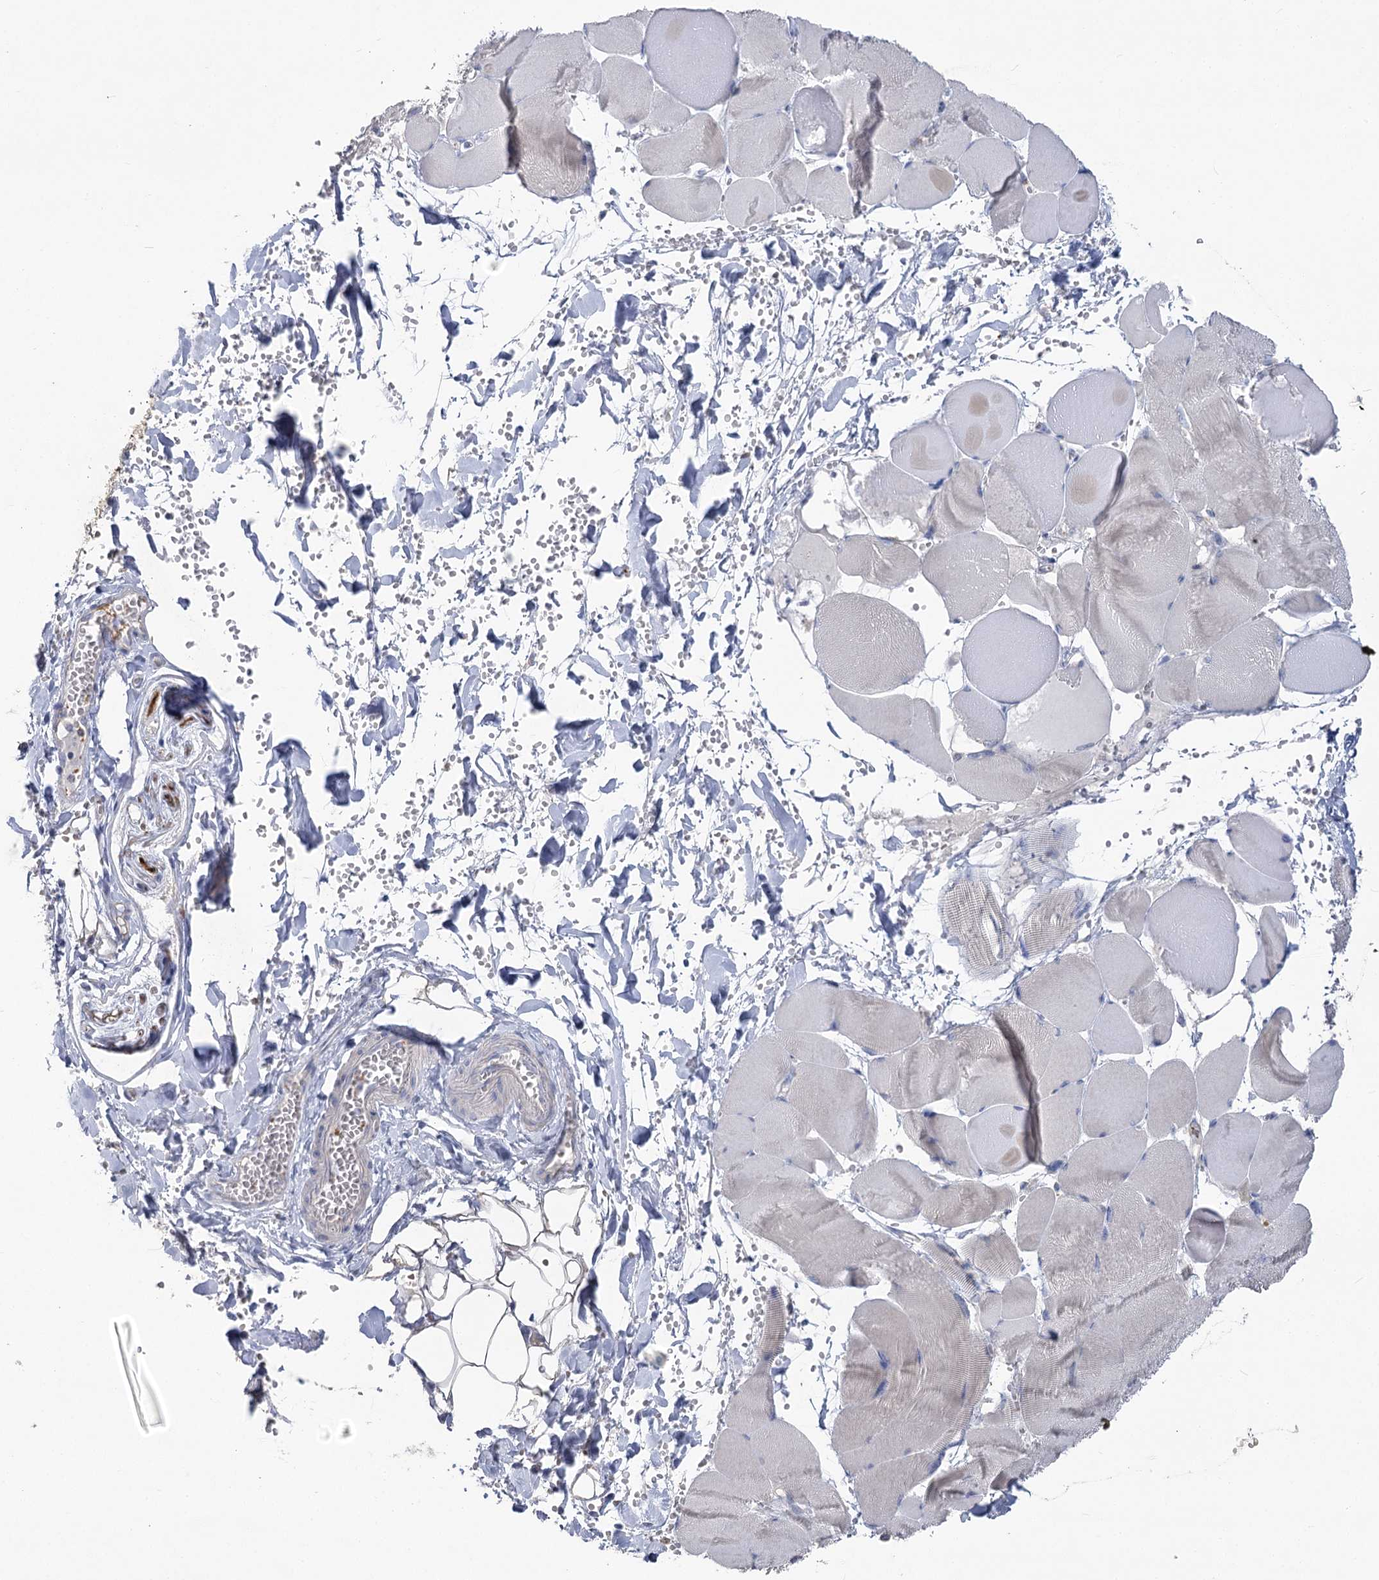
{"staining": {"intensity": "negative", "quantity": "none", "location": "none"}, "tissue": "adipose tissue", "cell_type": "Adipocytes", "image_type": "normal", "snomed": [{"axis": "morphology", "description": "Normal tissue, NOS"}, {"axis": "topography", "description": "Skeletal muscle"}, {"axis": "topography", "description": "Peripheral nerve tissue"}], "caption": "The image demonstrates no significant staining in adipocytes of adipose tissue. (DAB (3,3'-diaminobenzidine) immunohistochemistry (IHC), high magnification).", "gene": "TMEM187", "patient": {"sex": "female", "age": 55}}